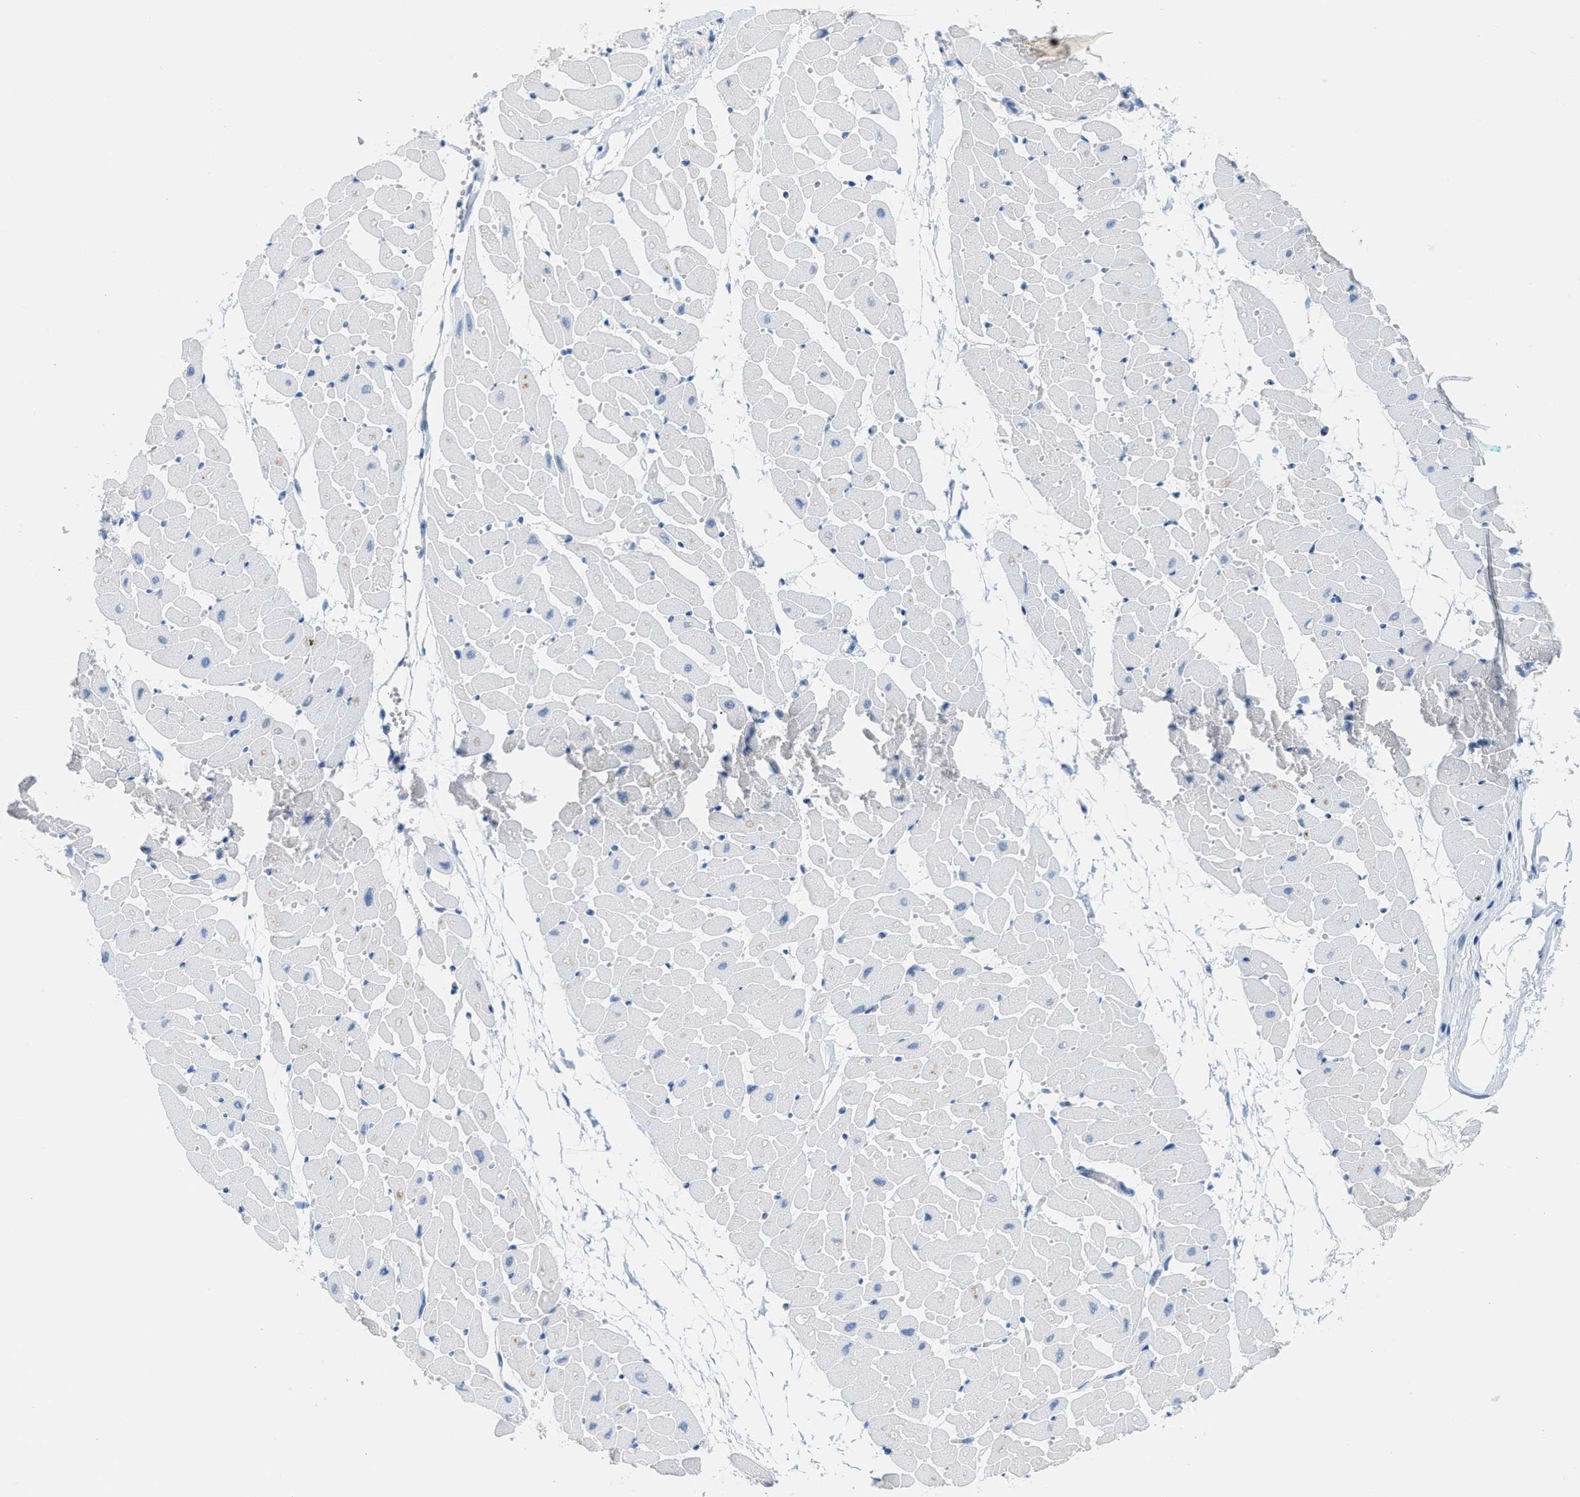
{"staining": {"intensity": "moderate", "quantity": "<25%", "location": "cytoplasmic/membranous"}, "tissue": "heart muscle", "cell_type": "Cardiomyocytes", "image_type": "normal", "snomed": [{"axis": "morphology", "description": "Normal tissue, NOS"}, {"axis": "topography", "description": "Heart"}], "caption": "Cardiomyocytes reveal low levels of moderate cytoplasmic/membranous staining in about <25% of cells in normal heart muscle. (brown staining indicates protein expression, while blue staining denotes nuclei).", "gene": "ORC6", "patient": {"sex": "female", "age": 19}}